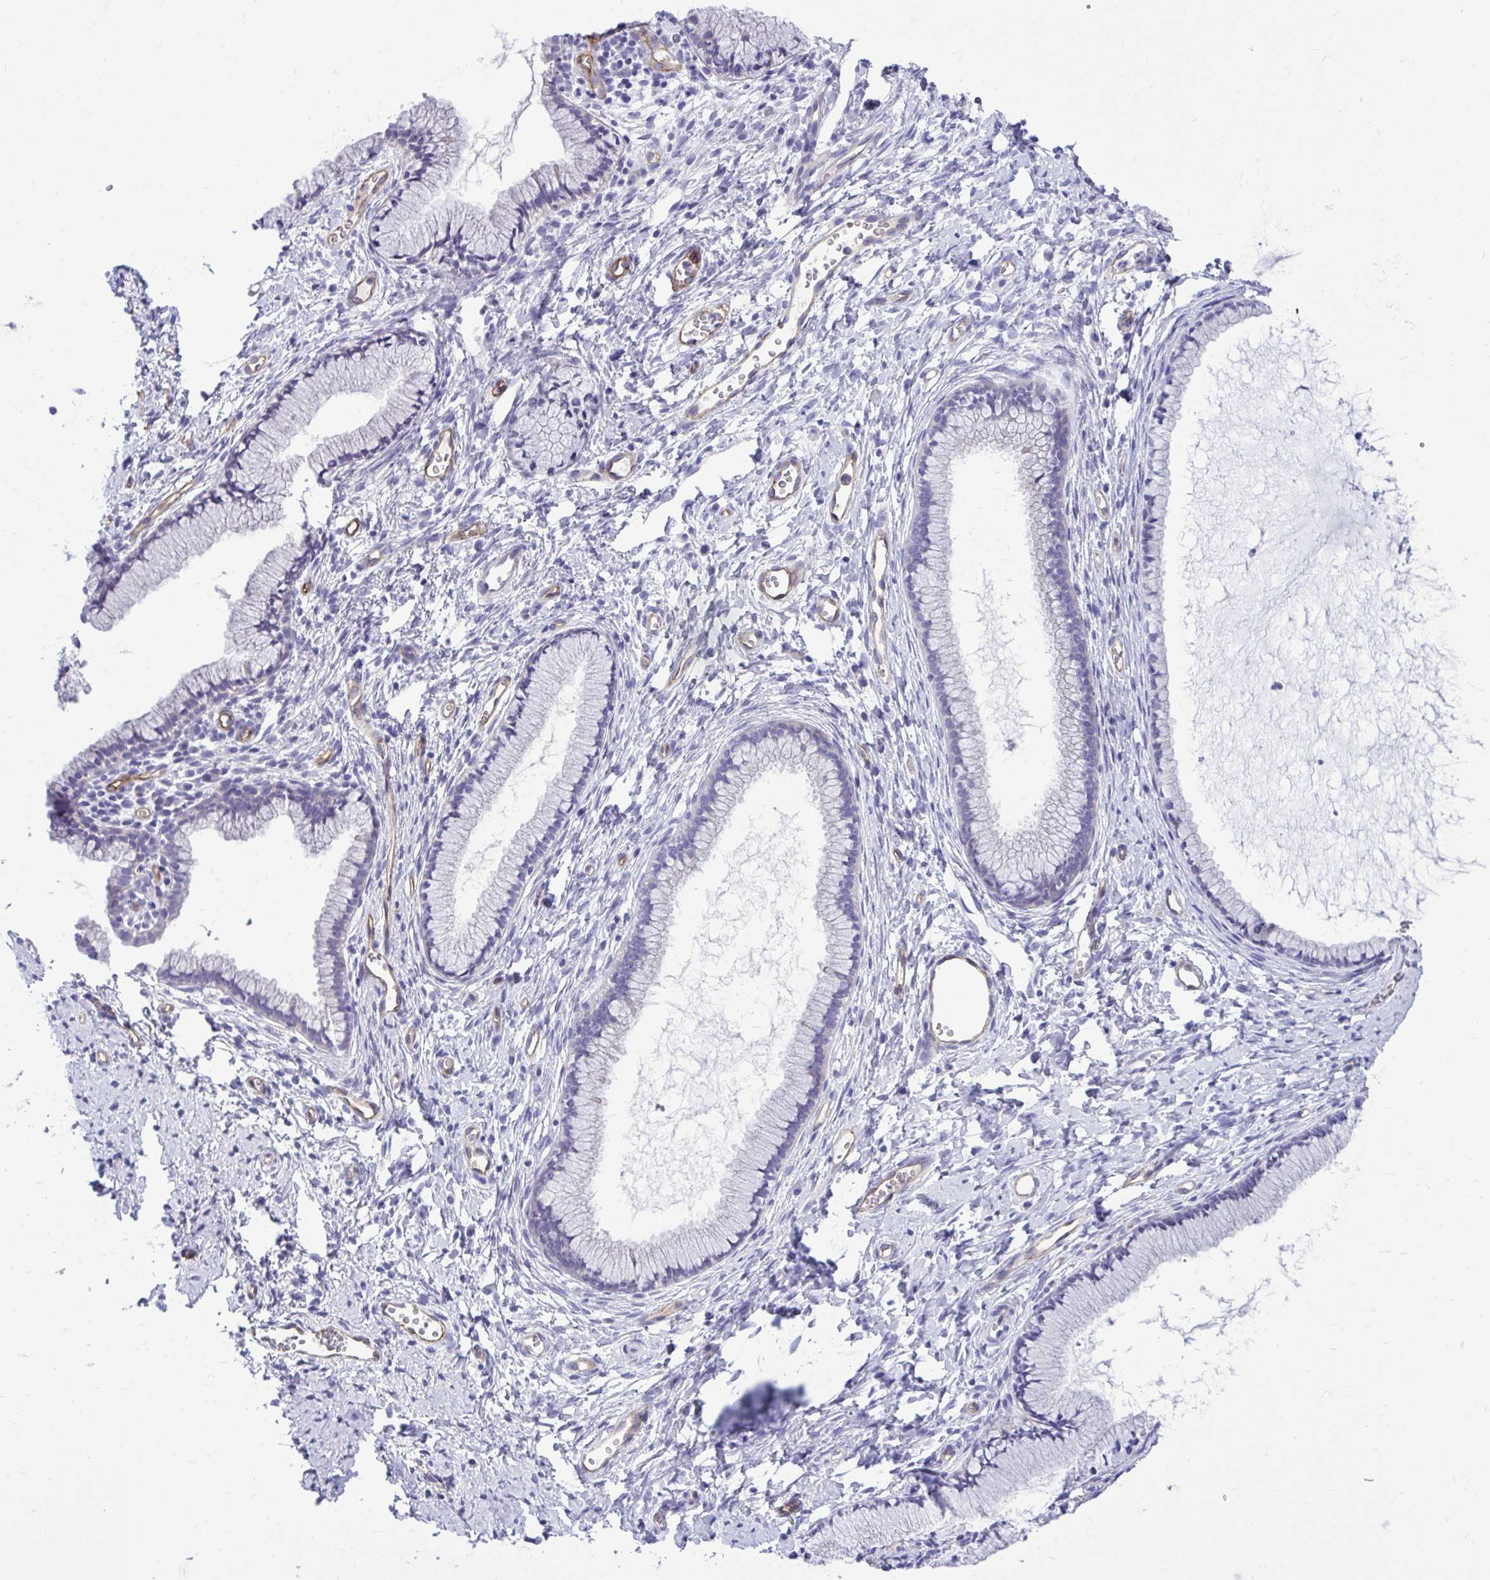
{"staining": {"intensity": "negative", "quantity": "none", "location": "none"}, "tissue": "cervix", "cell_type": "Glandular cells", "image_type": "normal", "snomed": [{"axis": "morphology", "description": "Normal tissue, NOS"}, {"axis": "topography", "description": "Cervix"}], "caption": "Protein analysis of benign cervix displays no significant positivity in glandular cells.", "gene": "ABCG2", "patient": {"sex": "female", "age": 40}}